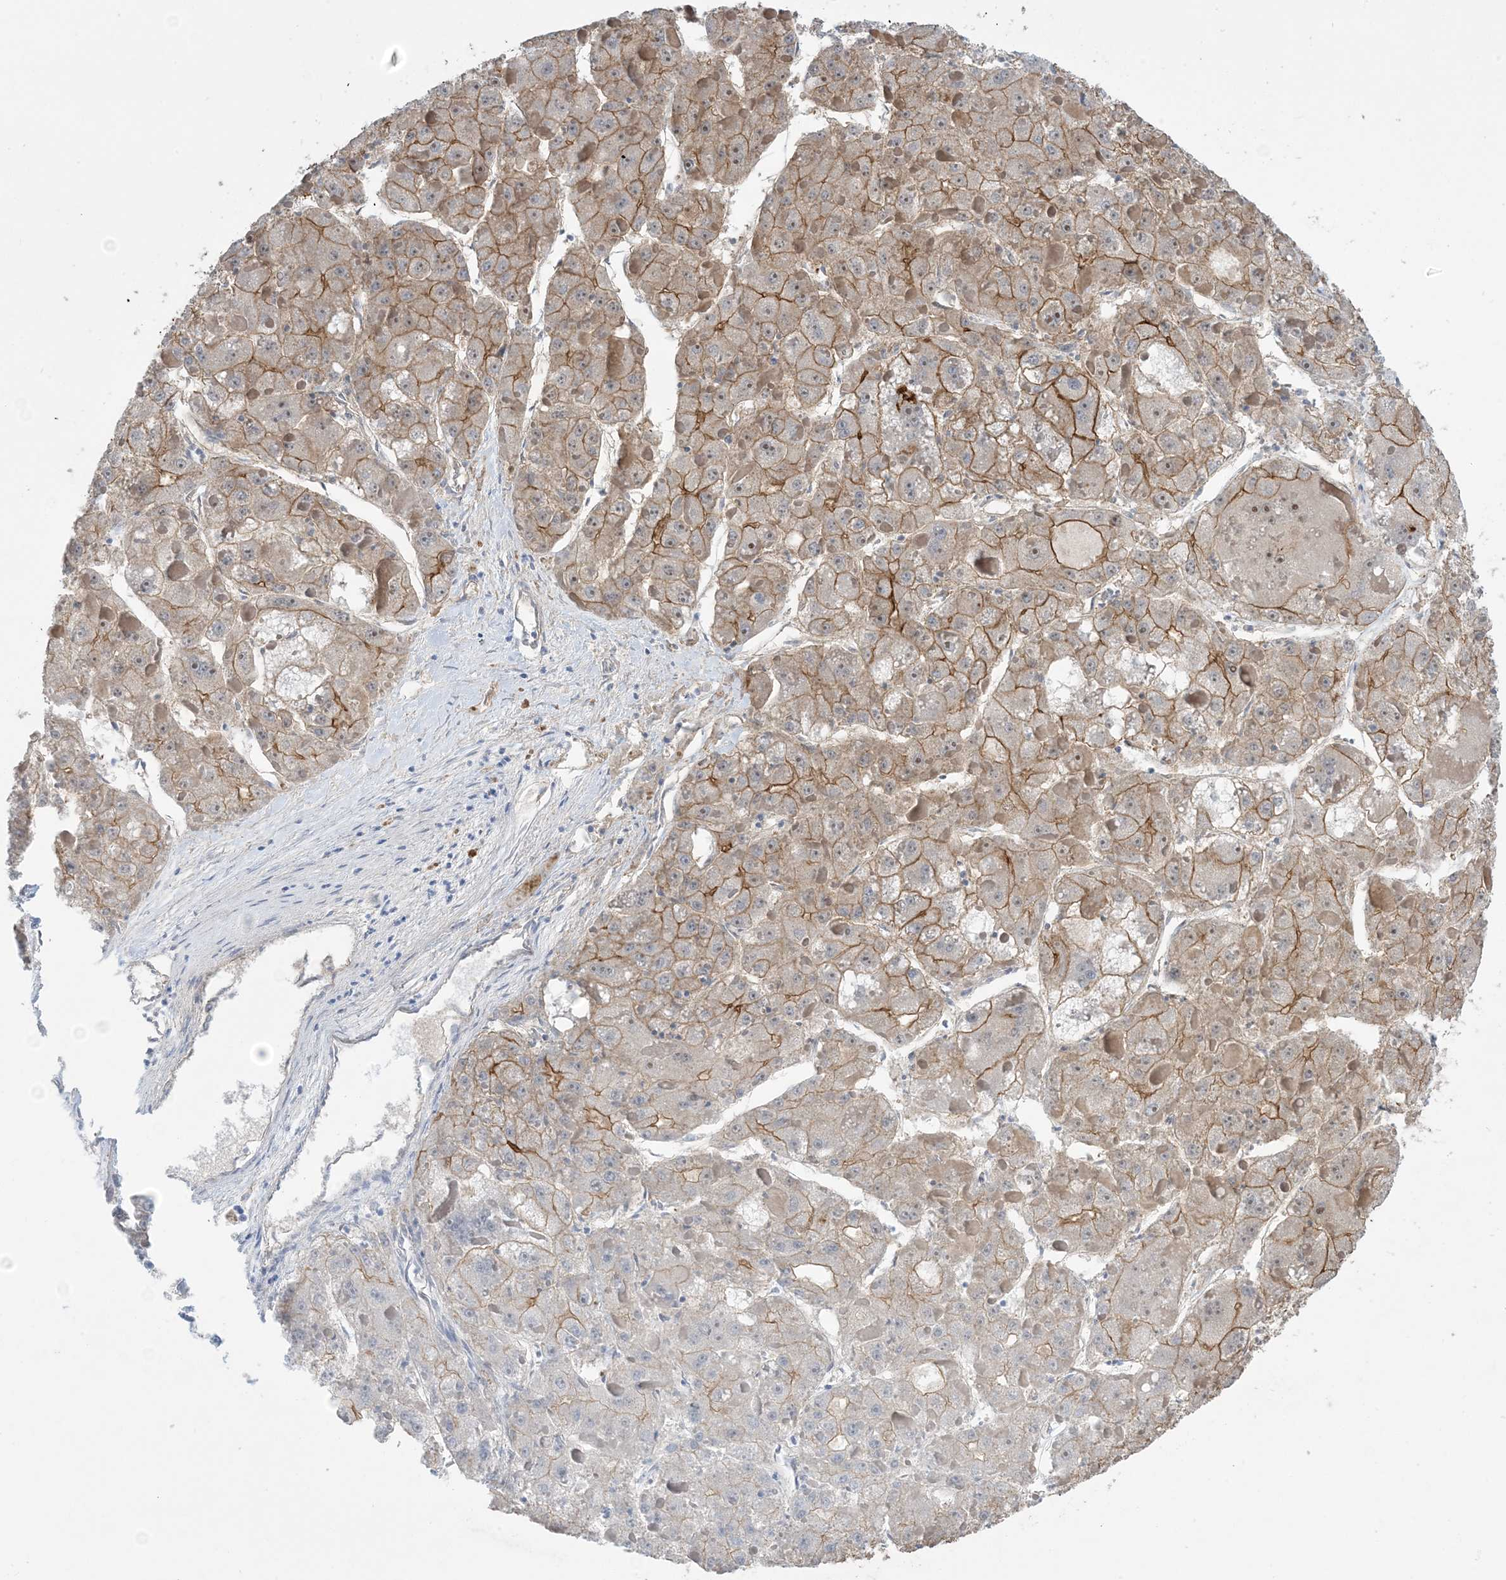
{"staining": {"intensity": "moderate", "quantity": "25%-75%", "location": "cytoplasmic/membranous"}, "tissue": "liver cancer", "cell_type": "Tumor cells", "image_type": "cancer", "snomed": [{"axis": "morphology", "description": "Carcinoma, Hepatocellular, NOS"}, {"axis": "topography", "description": "Liver"}], "caption": "Human liver cancer (hepatocellular carcinoma) stained for a protein (brown) demonstrates moderate cytoplasmic/membranous positive positivity in approximately 25%-75% of tumor cells.", "gene": "AOC1", "patient": {"sex": "female", "age": 73}}